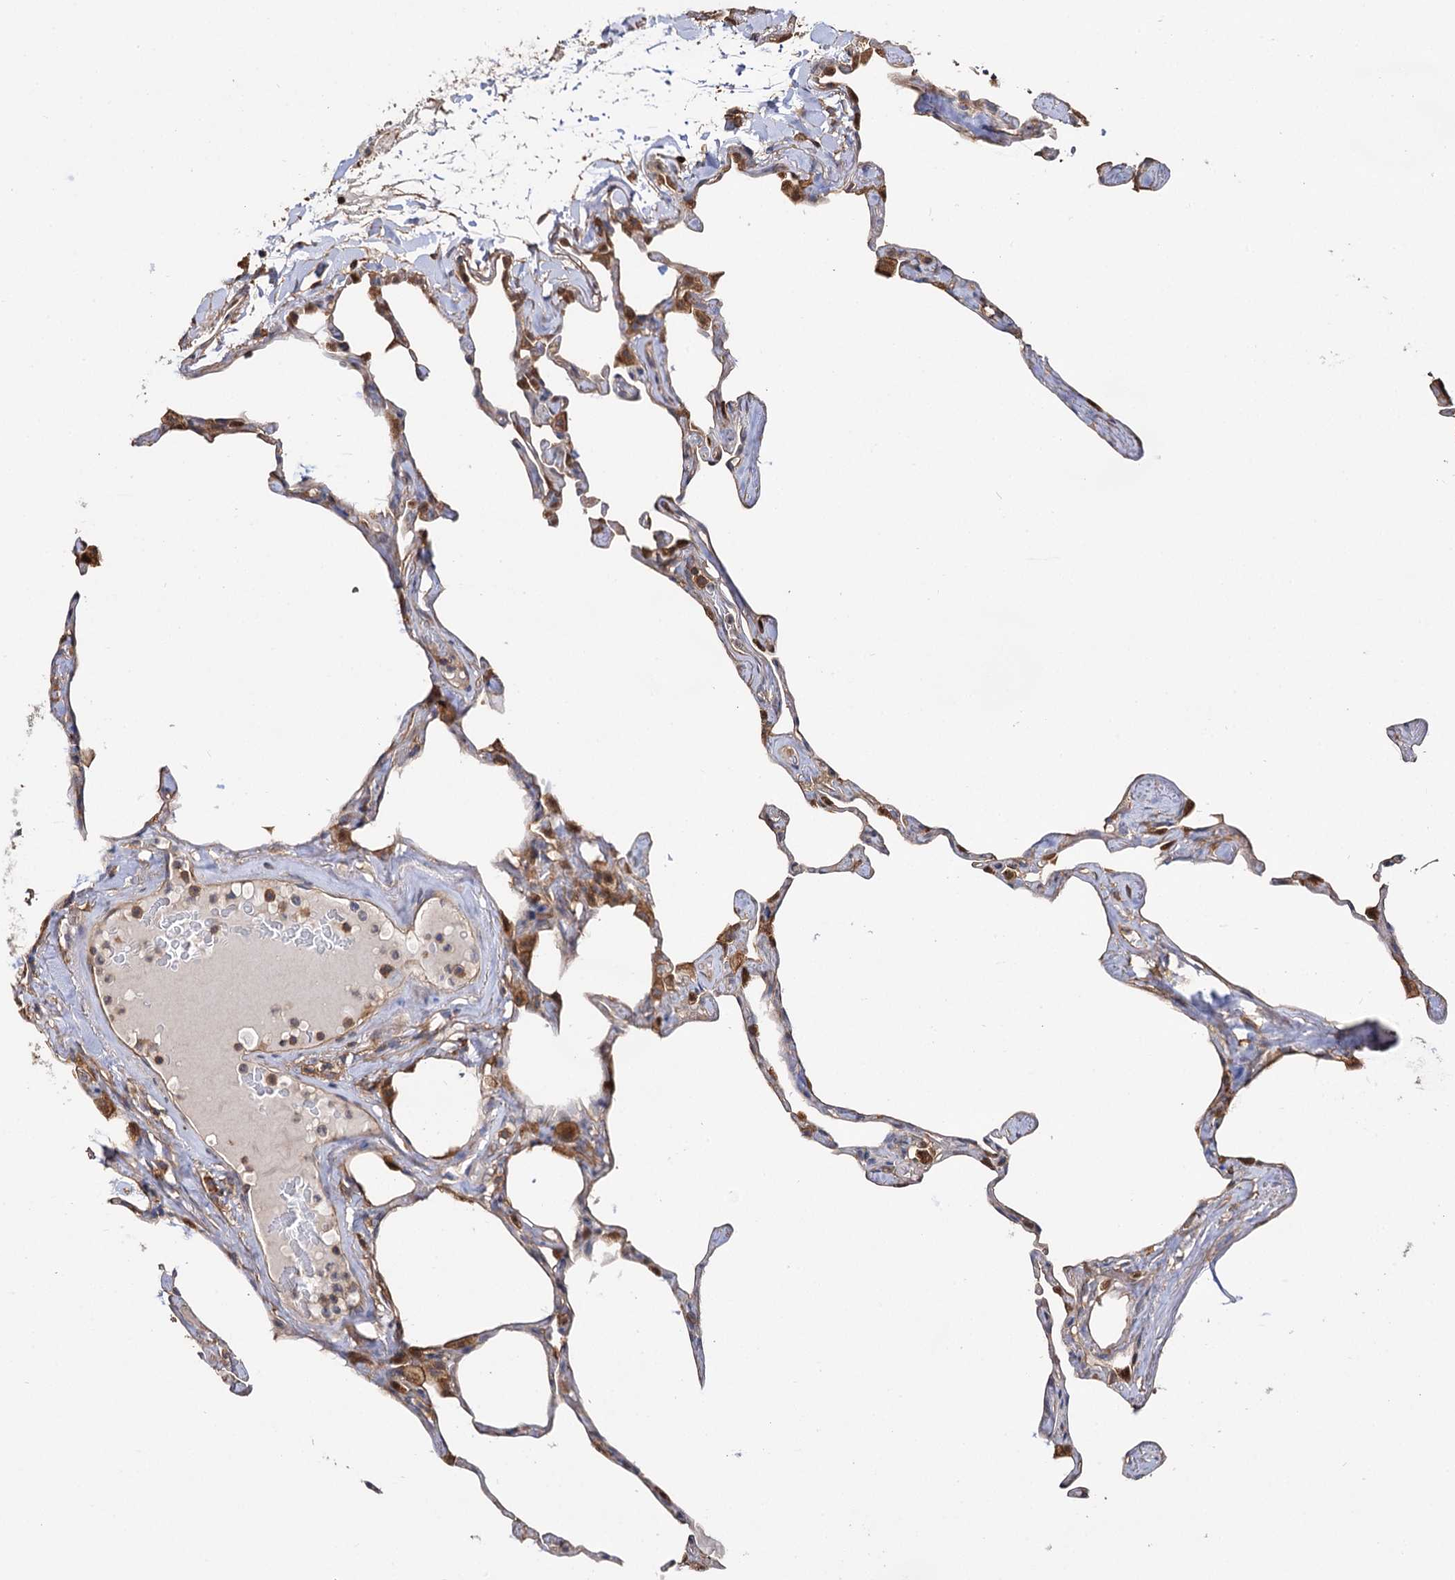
{"staining": {"intensity": "moderate", "quantity": "<25%", "location": "cytoplasmic/membranous"}, "tissue": "lung", "cell_type": "Alveolar cells", "image_type": "normal", "snomed": [{"axis": "morphology", "description": "Normal tissue, NOS"}, {"axis": "topography", "description": "Lung"}], "caption": "Immunohistochemistry staining of normal lung, which demonstrates low levels of moderate cytoplasmic/membranous staining in about <25% of alveolar cells indicating moderate cytoplasmic/membranous protein staining. The staining was performed using DAB (brown) for protein detection and nuclei were counterstained in hematoxylin (blue).", "gene": "IDI1", "patient": {"sex": "male", "age": 65}}